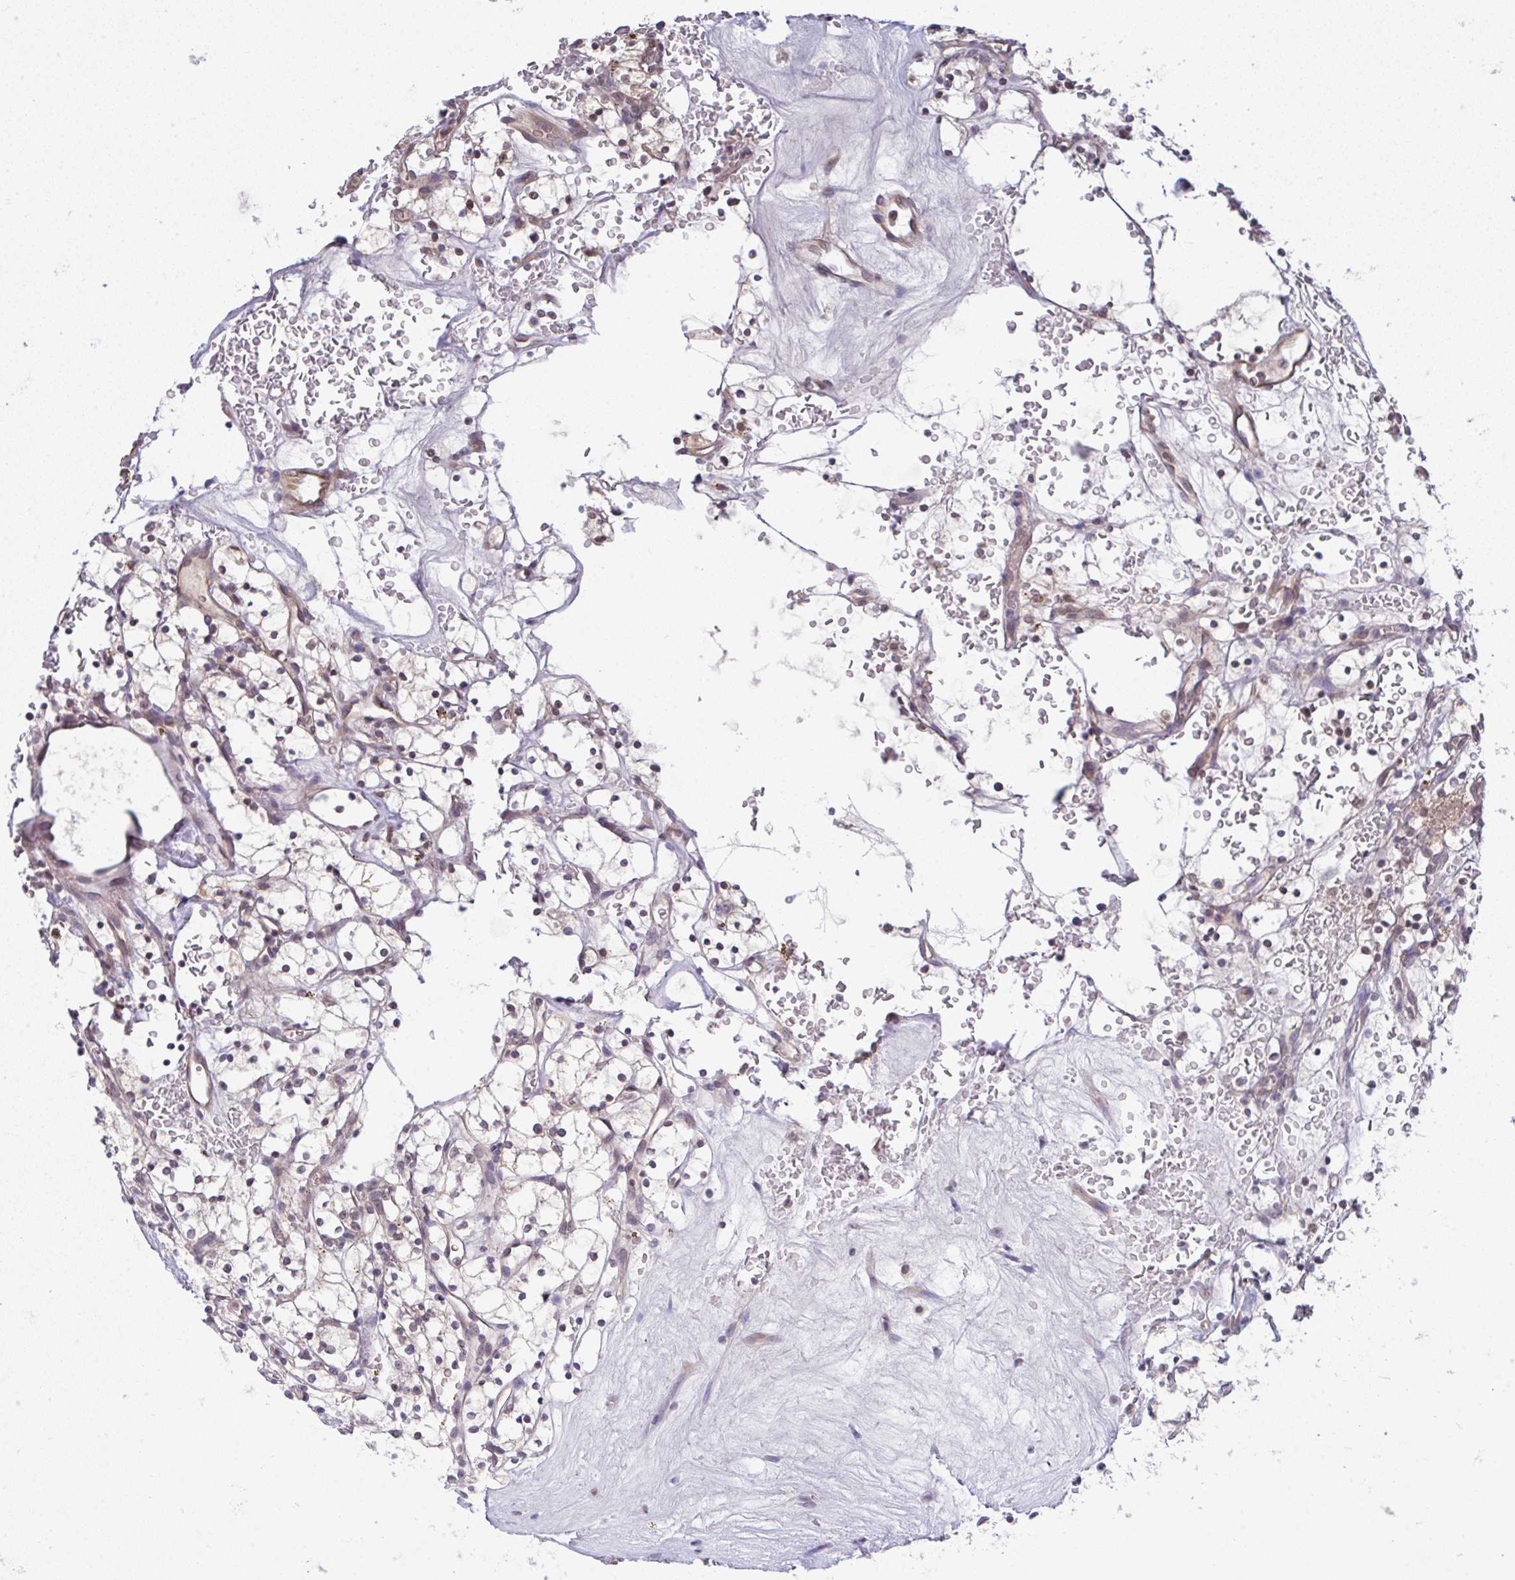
{"staining": {"intensity": "weak", "quantity": "<25%", "location": "cytoplasmic/membranous"}, "tissue": "renal cancer", "cell_type": "Tumor cells", "image_type": "cancer", "snomed": [{"axis": "morphology", "description": "Adenocarcinoma, NOS"}, {"axis": "topography", "description": "Kidney"}], "caption": "The photomicrograph exhibits no staining of tumor cells in adenocarcinoma (renal). (DAB (3,3'-diaminobenzidine) immunohistochemistry (IHC), high magnification).", "gene": "C9orf64", "patient": {"sex": "female", "age": 64}}